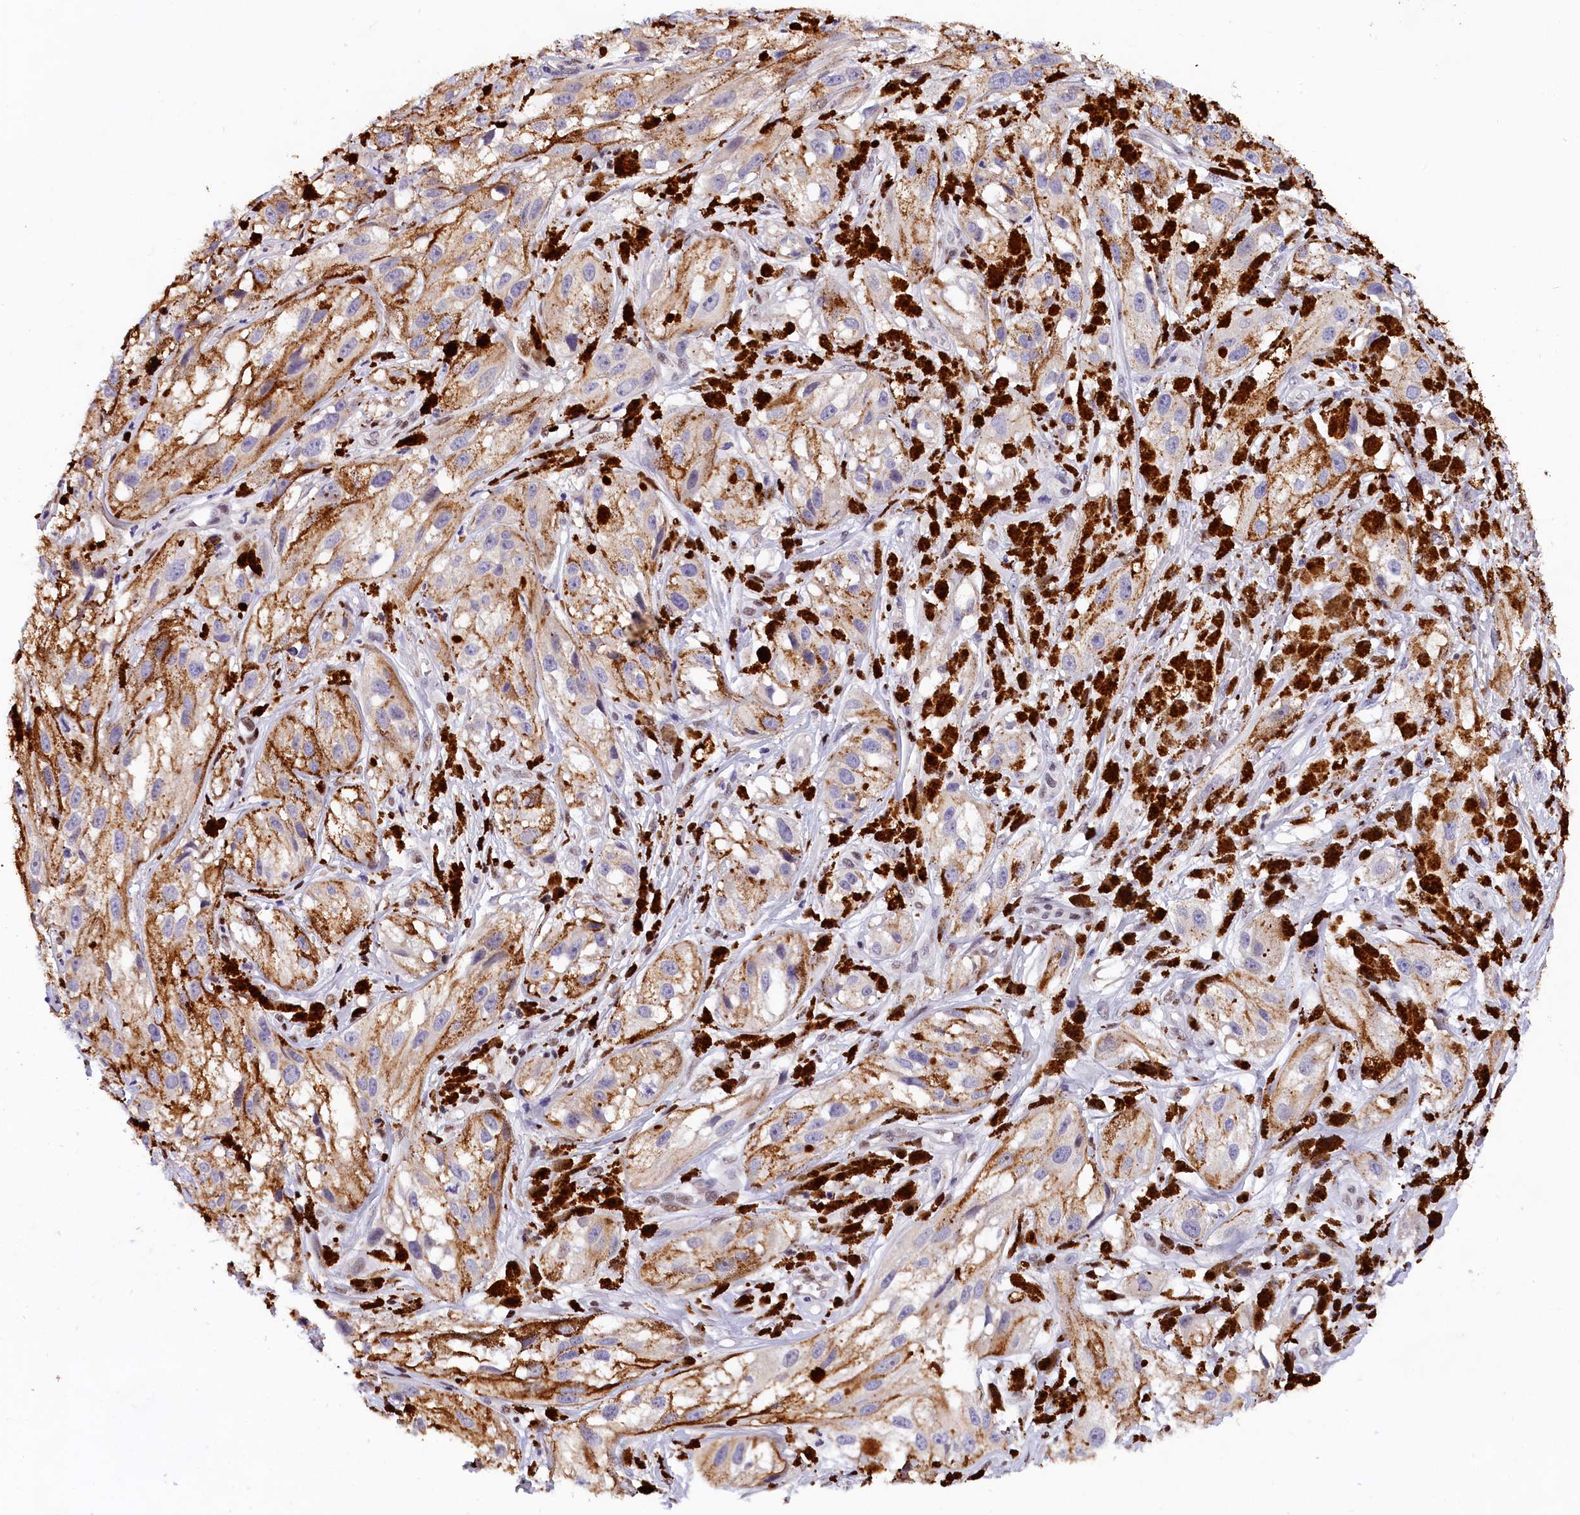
{"staining": {"intensity": "negative", "quantity": "none", "location": "none"}, "tissue": "melanoma", "cell_type": "Tumor cells", "image_type": "cancer", "snomed": [{"axis": "morphology", "description": "Malignant melanoma, NOS"}, {"axis": "topography", "description": "Skin"}], "caption": "Tumor cells show no significant protein staining in malignant melanoma.", "gene": "BTBD9", "patient": {"sex": "male", "age": 88}}